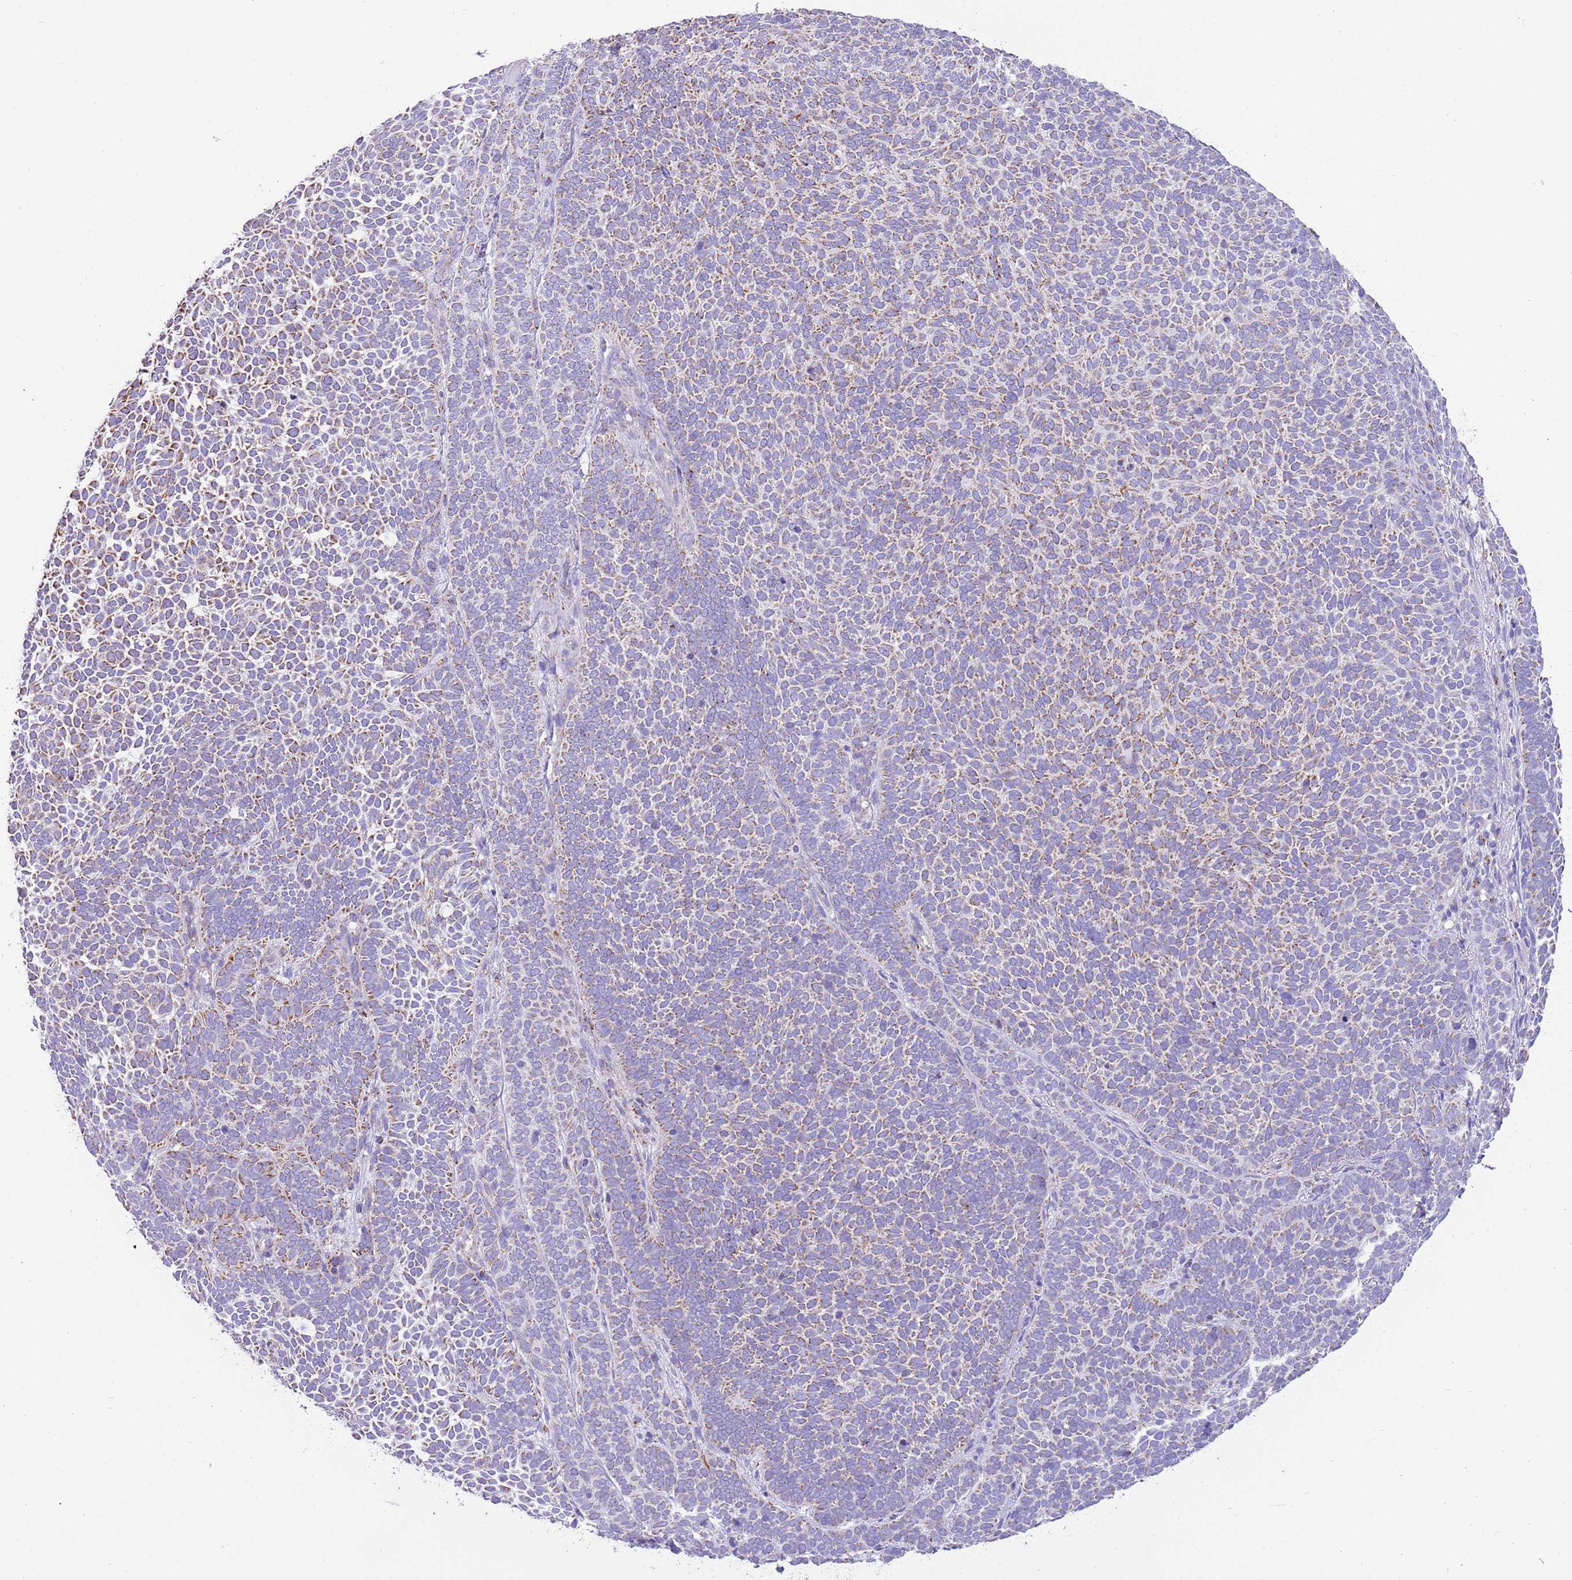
{"staining": {"intensity": "moderate", "quantity": "25%-75%", "location": "cytoplasmic/membranous"}, "tissue": "skin cancer", "cell_type": "Tumor cells", "image_type": "cancer", "snomed": [{"axis": "morphology", "description": "Basal cell carcinoma"}, {"axis": "topography", "description": "Skin"}], "caption": "This is a histology image of IHC staining of skin basal cell carcinoma, which shows moderate staining in the cytoplasmic/membranous of tumor cells.", "gene": "SUCLG2", "patient": {"sex": "female", "age": 77}}